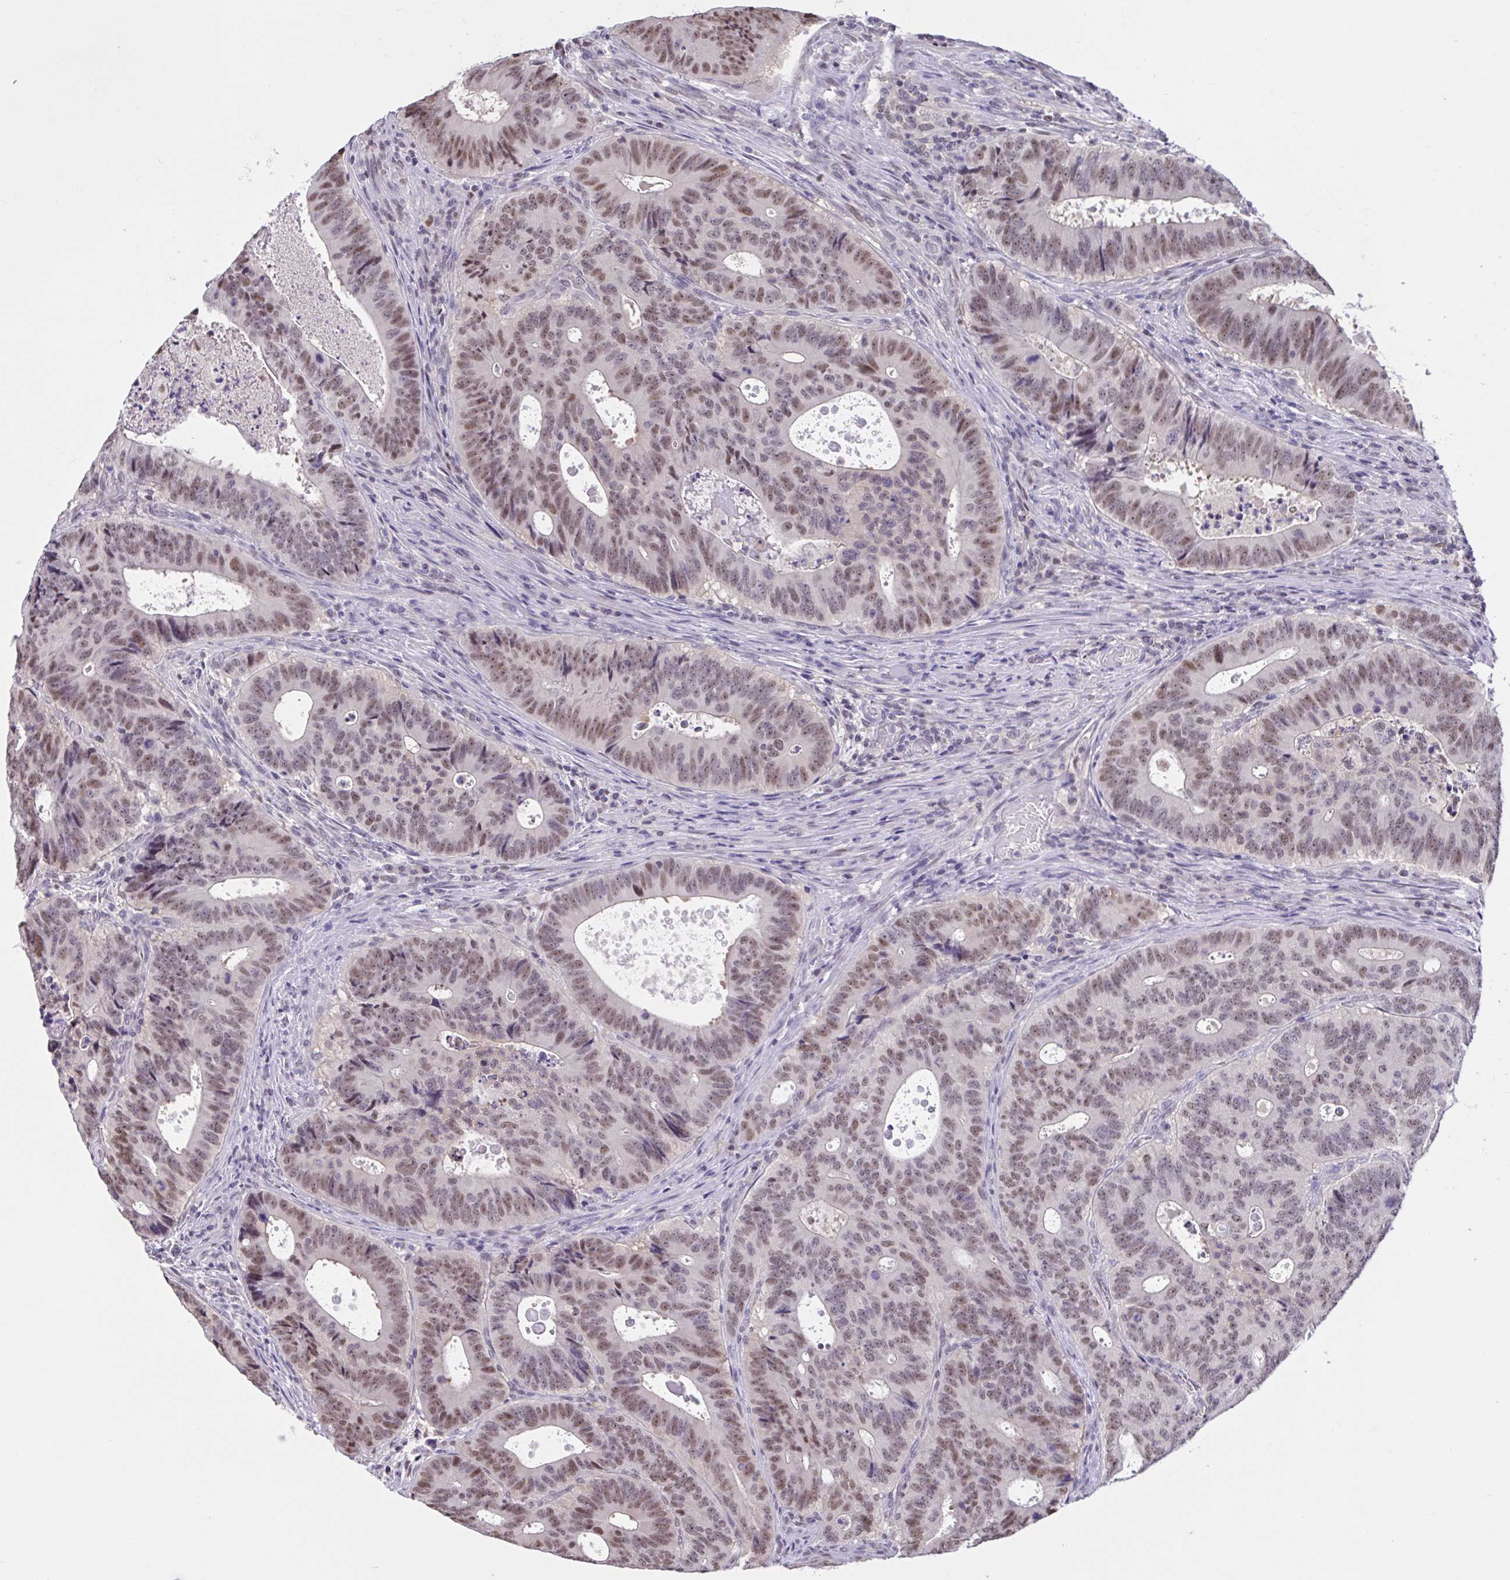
{"staining": {"intensity": "moderate", "quantity": ">75%", "location": "nuclear"}, "tissue": "colorectal cancer", "cell_type": "Tumor cells", "image_type": "cancer", "snomed": [{"axis": "morphology", "description": "Adenocarcinoma, NOS"}, {"axis": "topography", "description": "Colon"}], "caption": "A brown stain highlights moderate nuclear positivity of a protein in human colorectal cancer tumor cells.", "gene": "RBL1", "patient": {"sex": "male", "age": 62}}